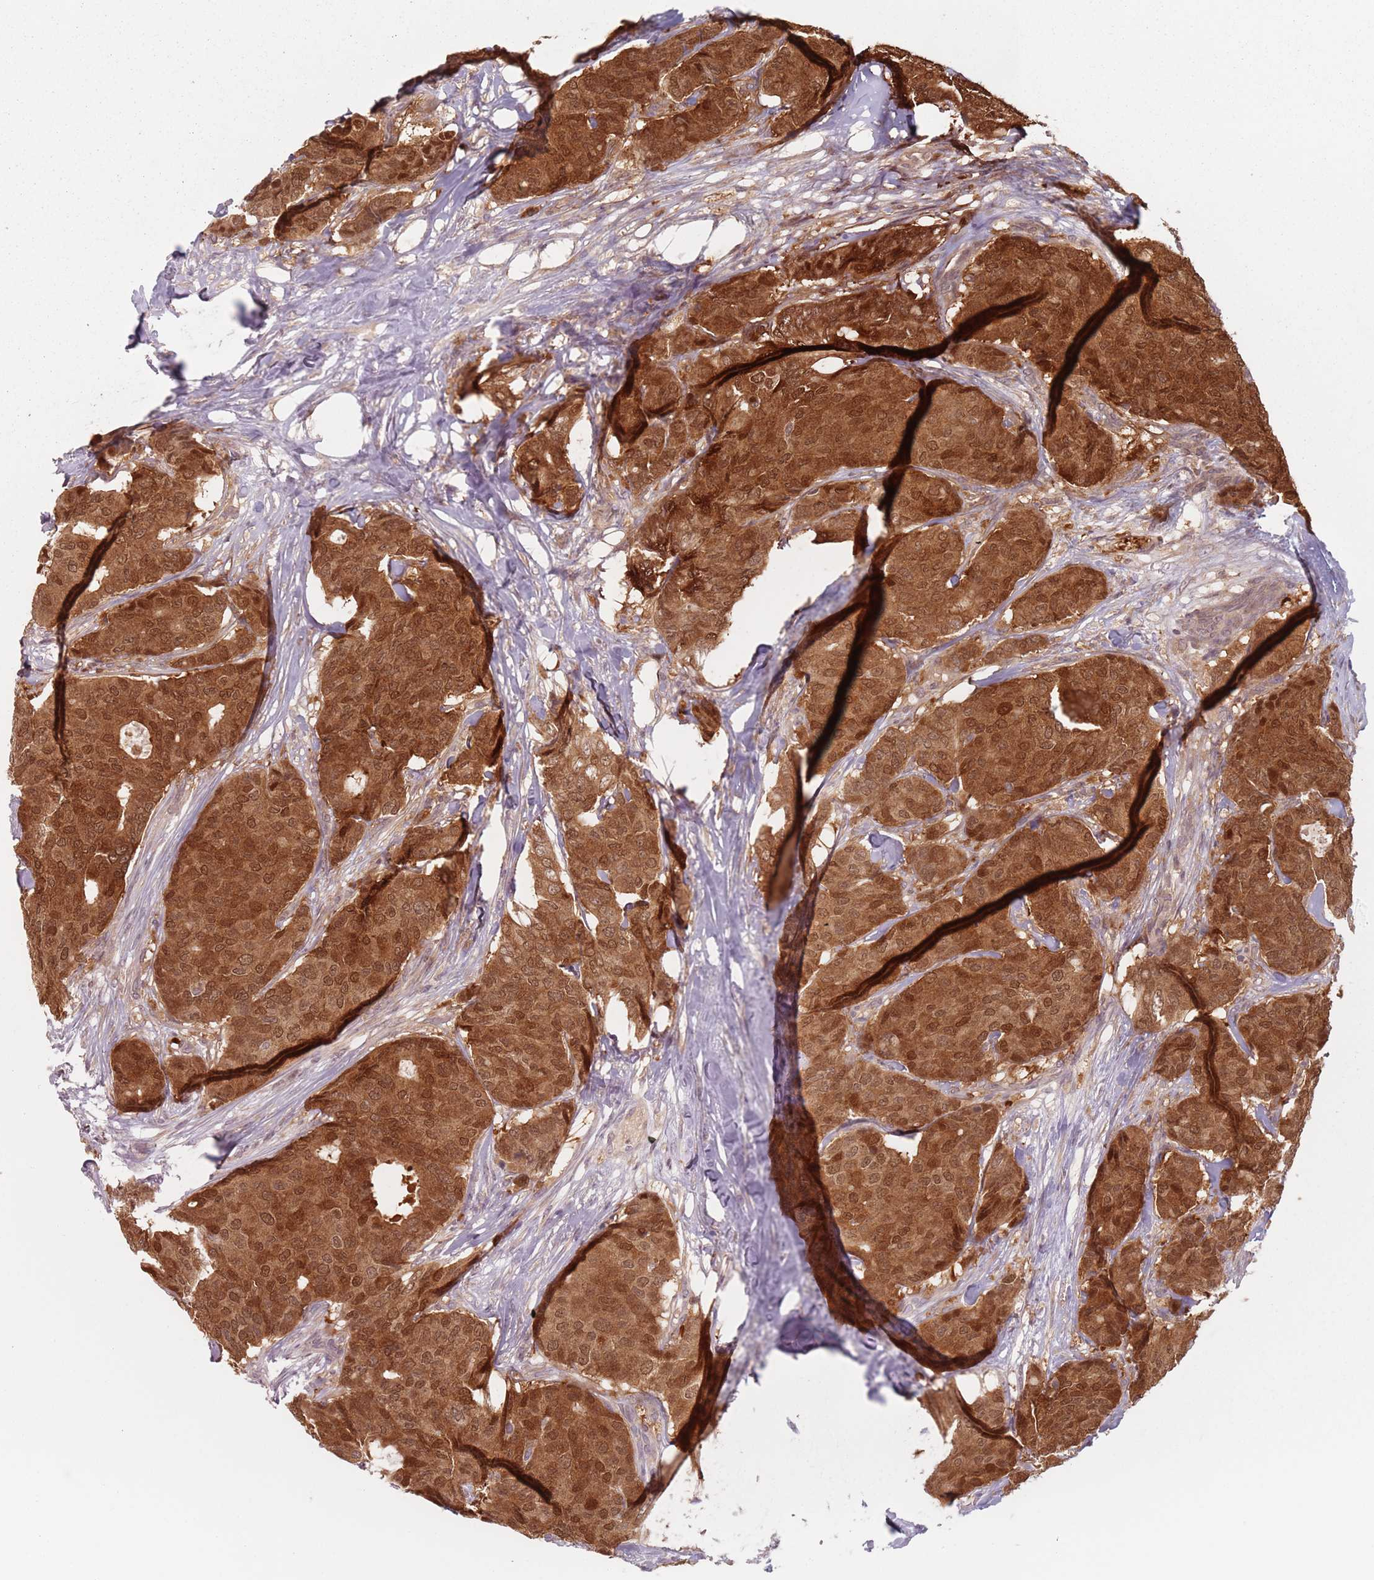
{"staining": {"intensity": "strong", "quantity": ">75%", "location": "cytoplasmic/membranous,nuclear"}, "tissue": "breast cancer", "cell_type": "Tumor cells", "image_type": "cancer", "snomed": [{"axis": "morphology", "description": "Duct carcinoma"}, {"axis": "topography", "description": "Breast"}], "caption": "Immunohistochemistry staining of breast intraductal carcinoma, which shows high levels of strong cytoplasmic/membranous and nuclear staining in approximately >75% of tumor cells indicating strong cytoplasmic/membranous and nuclear protein positivity. The staining was performed using DAB (3,3'-diaminobenzidine) (brown) for protein detection and nuclei were counterstained in hematoxylin (blue).", "gene": "NAXE", "patient": {"sex": "female", "age": 75}}